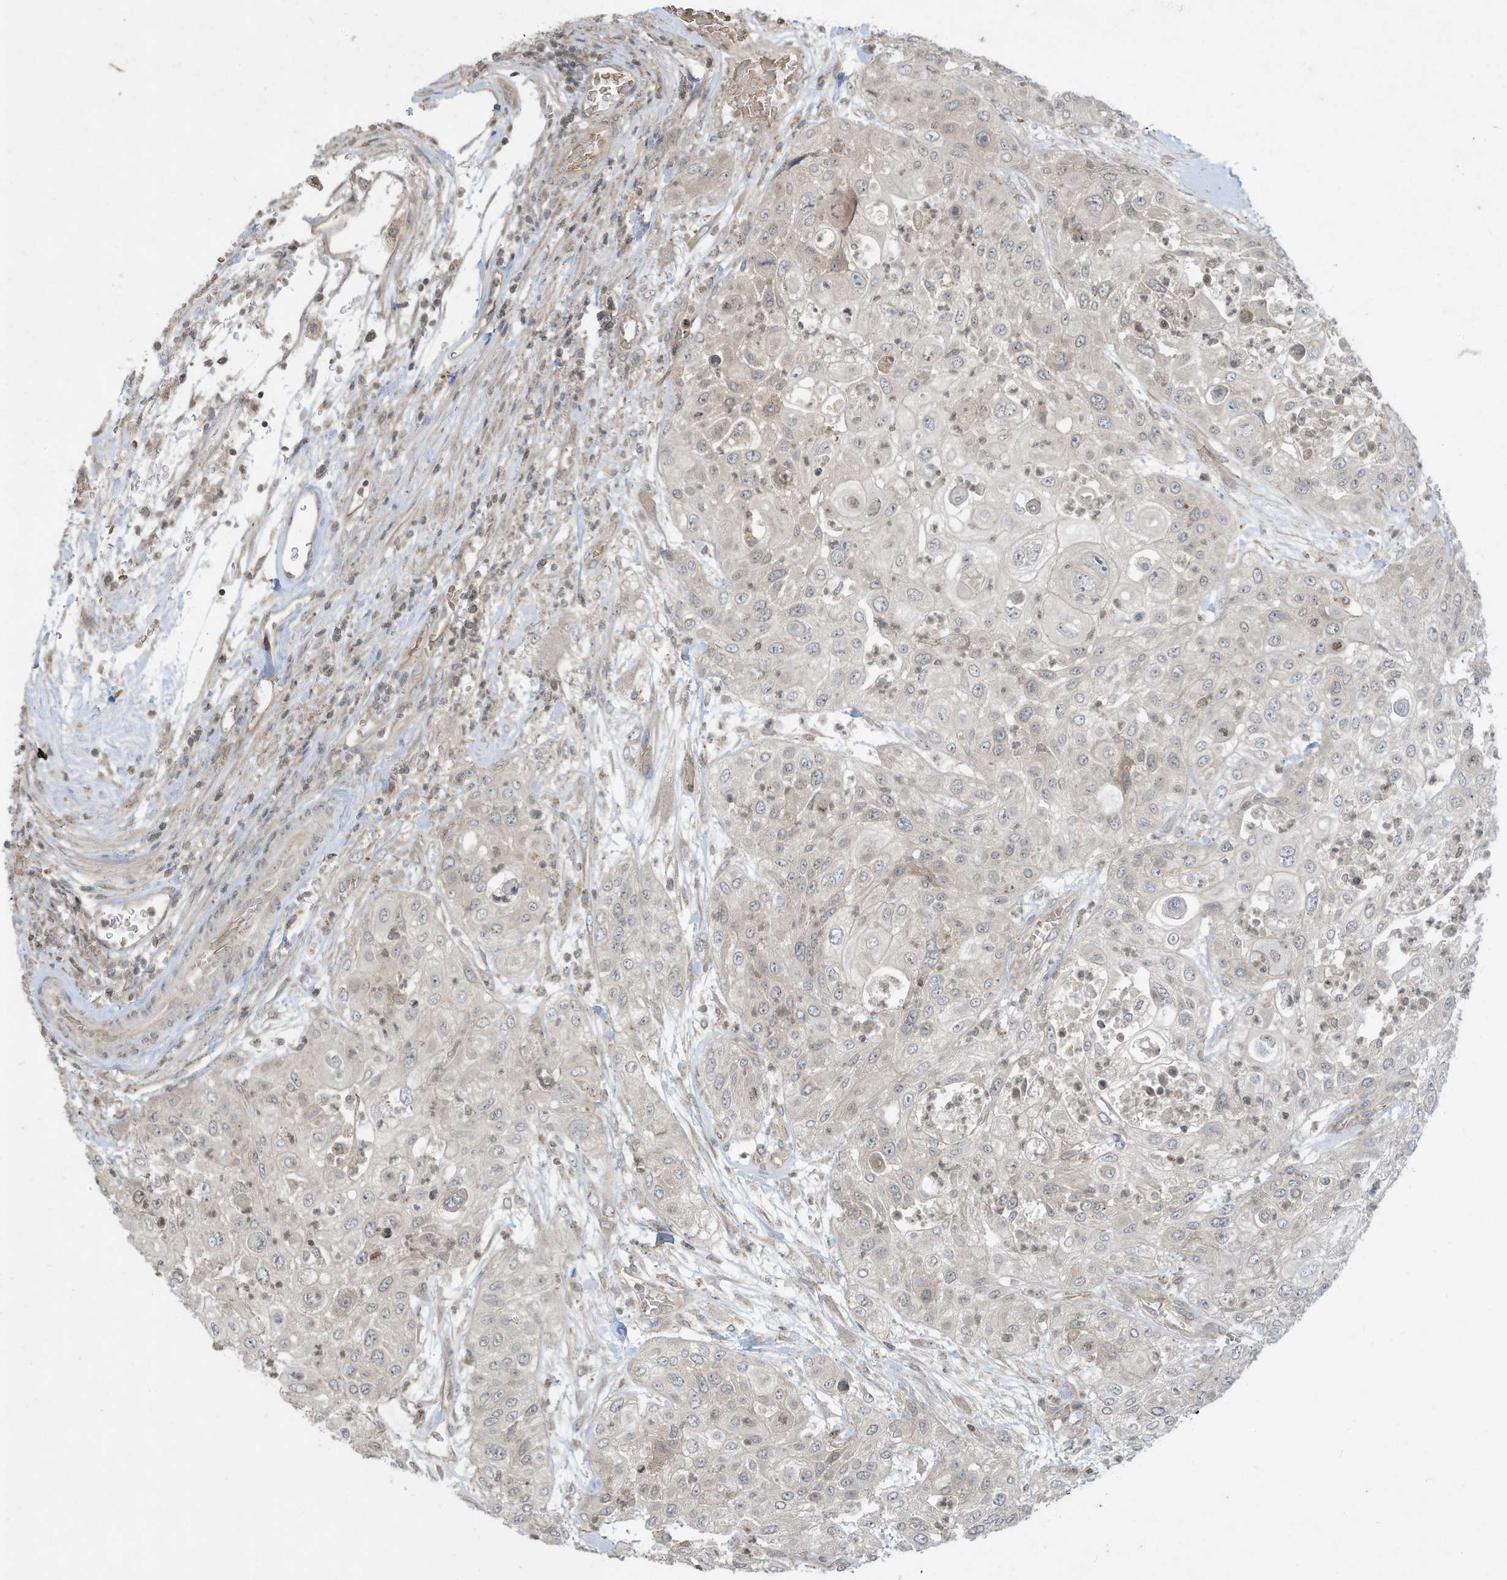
{"staining": {"intensity": "negative", "quantity": "none", "location": "none"}, "tissue": "urothelial cancer", "cell_type": "Tumor cells", "image_type": "cancer", "snomed": [{"axis": "morphology", "description": "Urothelial carcinoma, High grade"}, {"axis": "topography", "description": "Urinary bladder"}], "caption": "An image of high-grade urothelial carcinoma stained for a protein exhibits no brown staining in tumor cells.", "gene": "MATN2", "patient": {"sex": "female", "age": 79}}